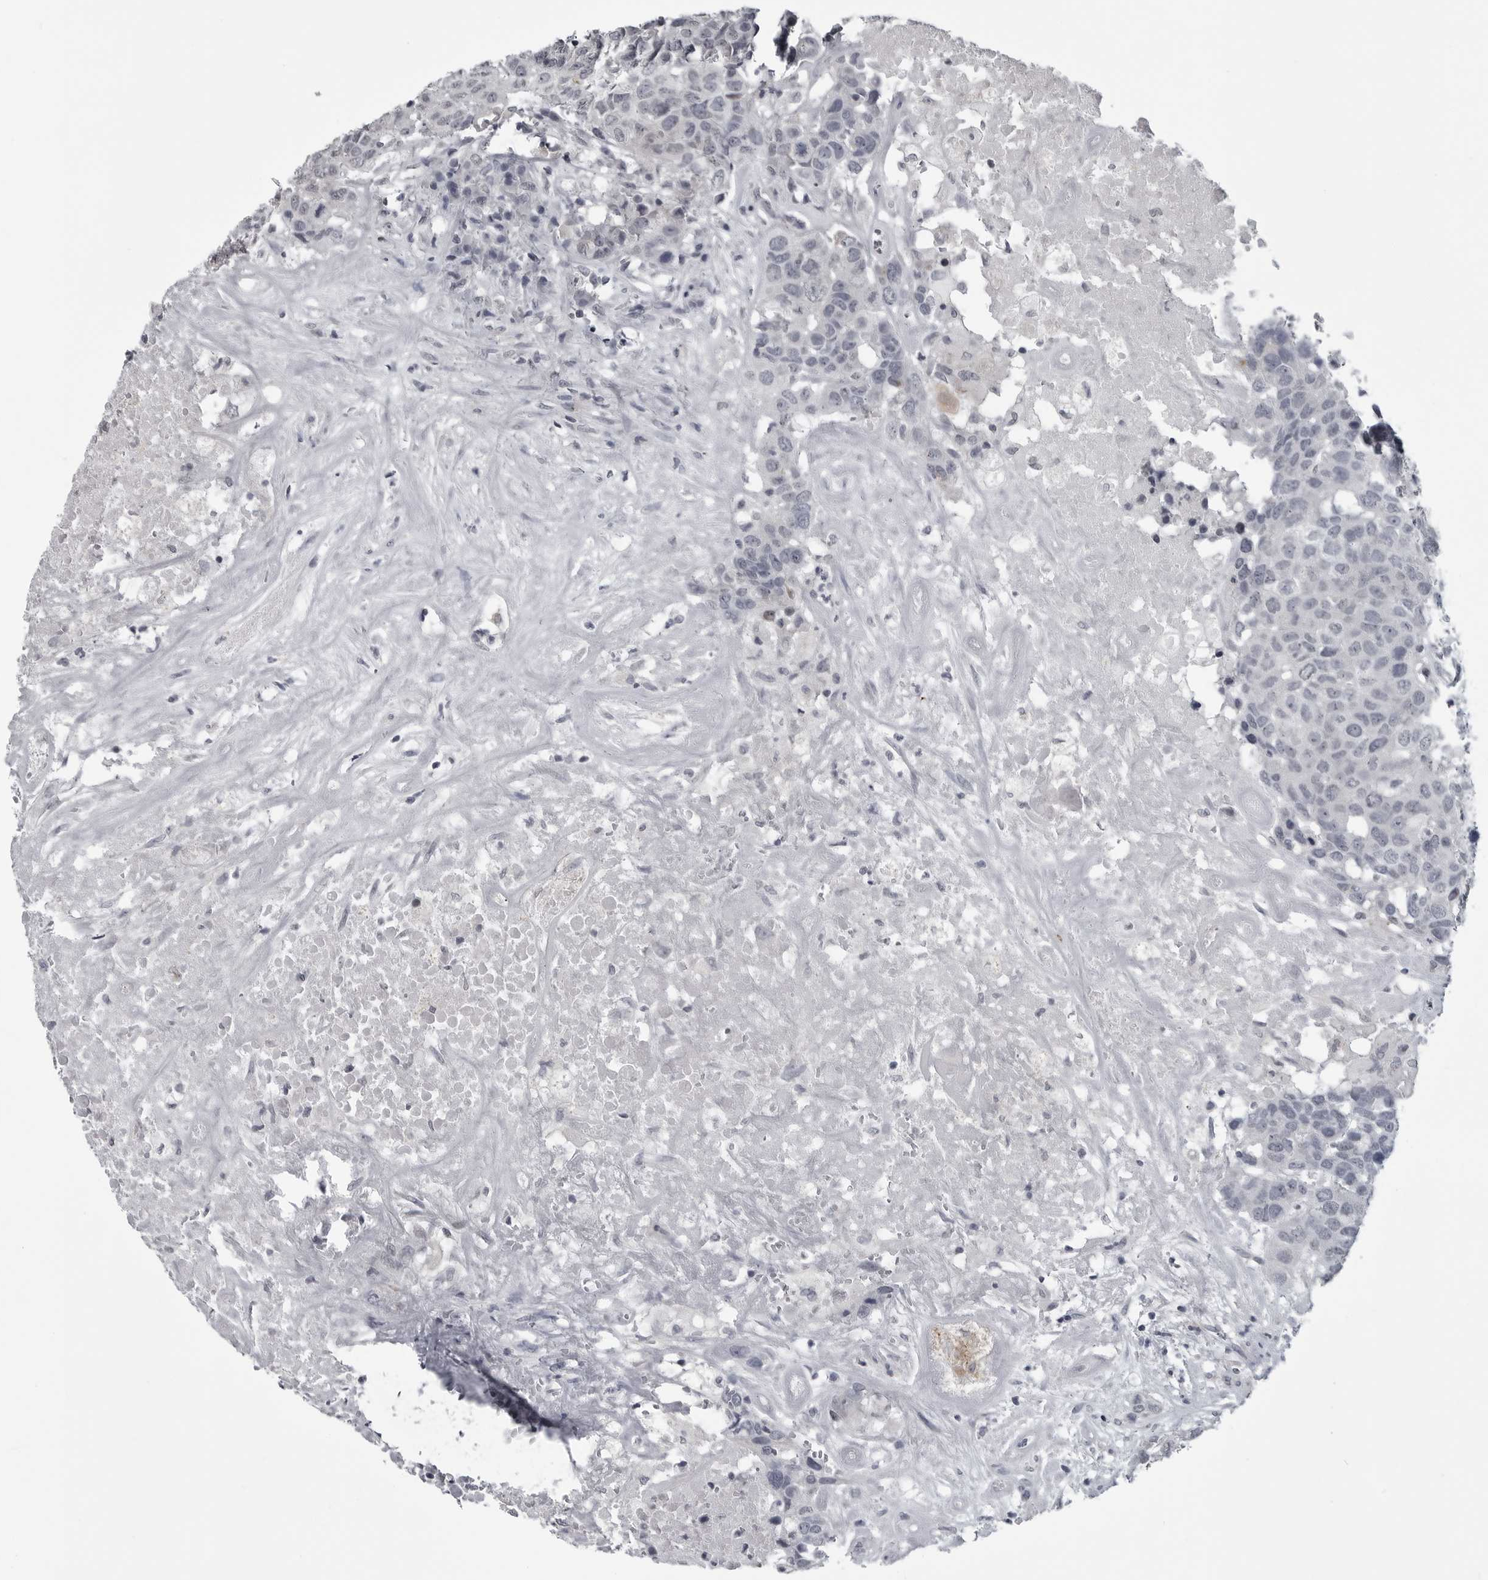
{"staining": {"intensity": "weak", "quantity": "<25%", "location": "nuclear"}, "tissue": "head and neck cancer", "cell_type": "Tumor cells", "image_type": "cancer", "snomed": [{"axis": "morphology", "description": "Squamous cell carcinoma, NOS"}, {"axis": "topography", "description": "Head-Neck"}], "caption": "Squamous cell carcinoma (head and neck) stained for a protein using IHC demonstrates no staining tumor cells.", "gene": "LYSMD1", "patient": {"sex": "male", "age": 66}}